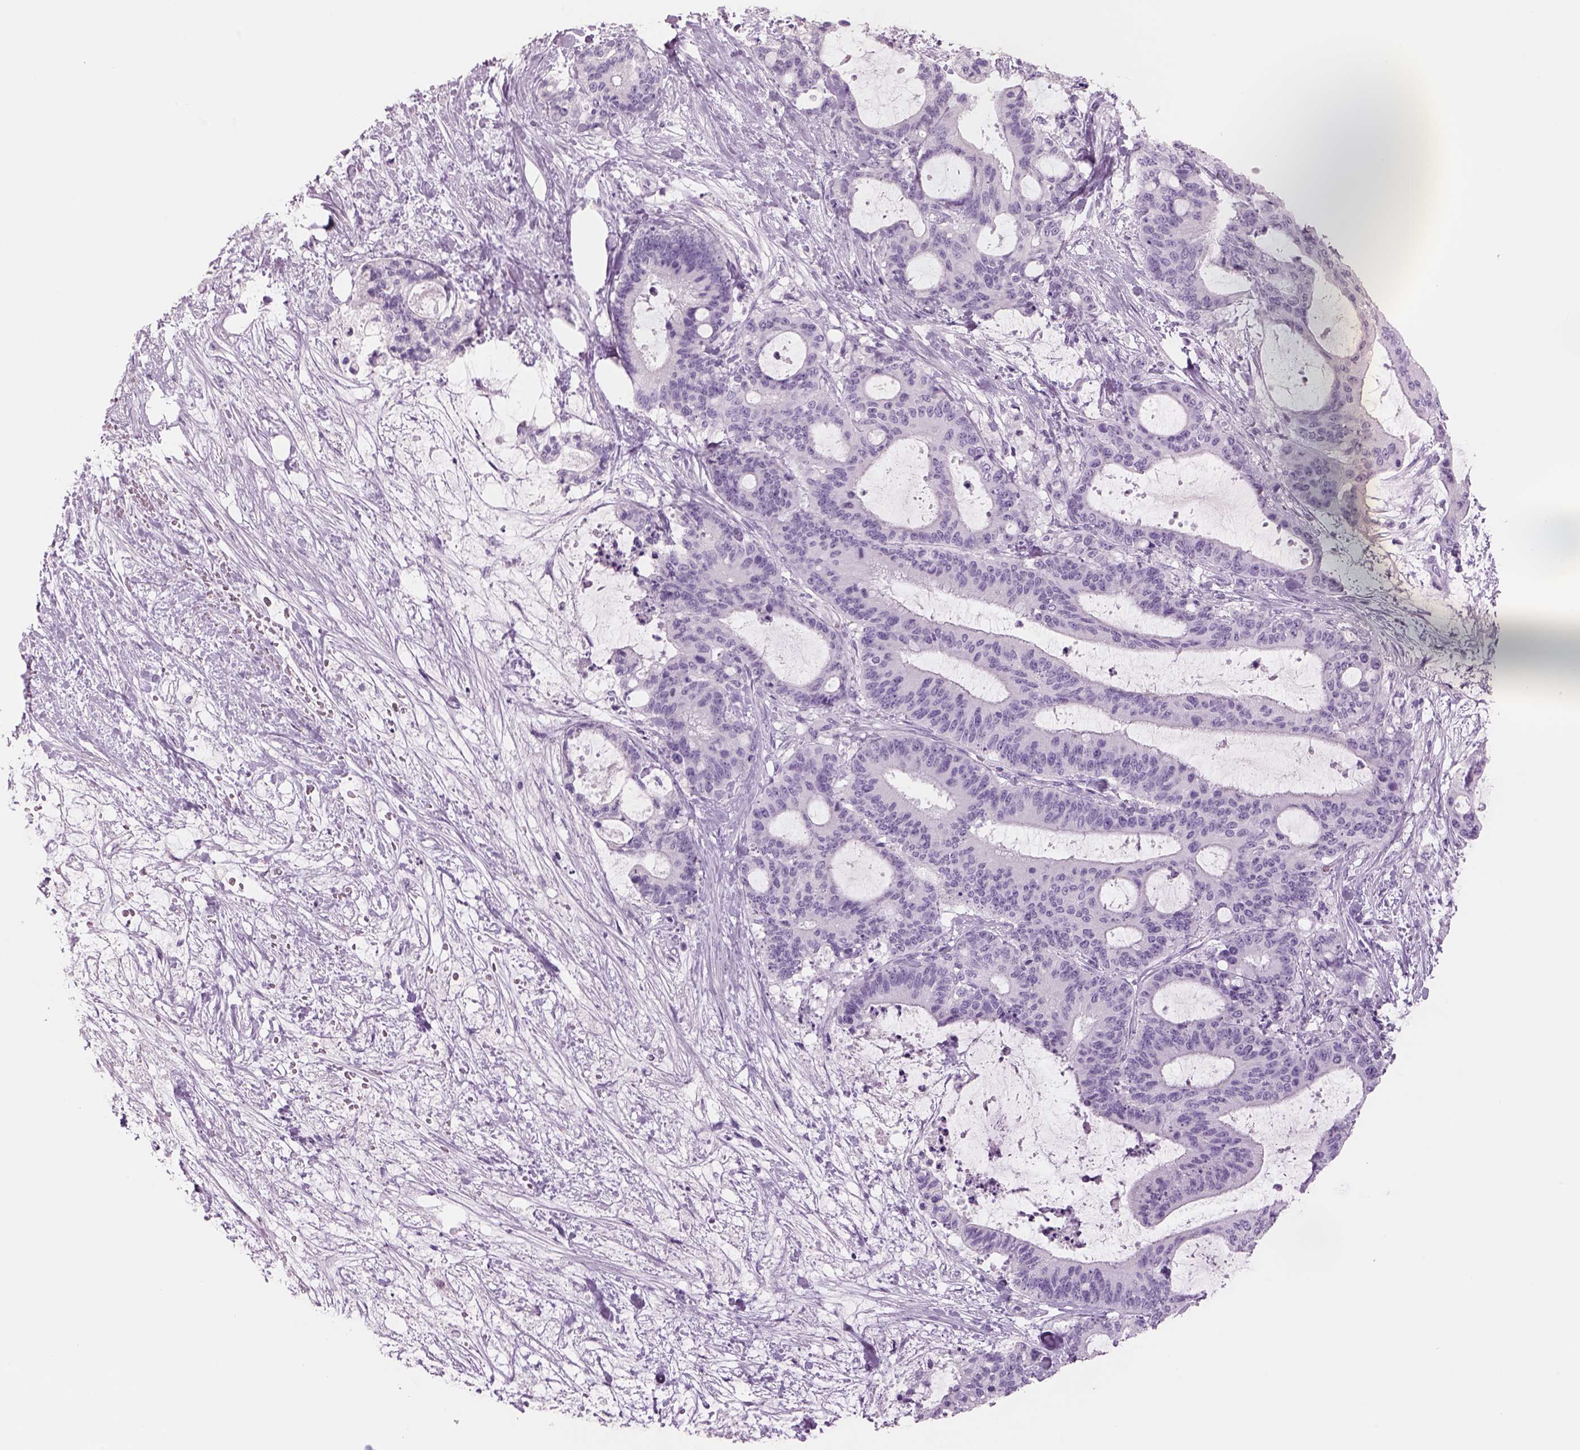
{"staining": {"intensity": "negative", "quantity": "none", "location": "none"}, "tissue": "liver cancer", "cell_type": "Tumor cells", "image_type": "cancer", "snomed": [{"axis": "morphology", "description": "Cholangiocarcinoma"}, {"axis": "topography", "description": "Liver"}], "caption": "Protein analysis of liver cancer shows no significant expression in tumor cells.", "gene": "RHO", "patient": {"sex": "female", "age": 73}}